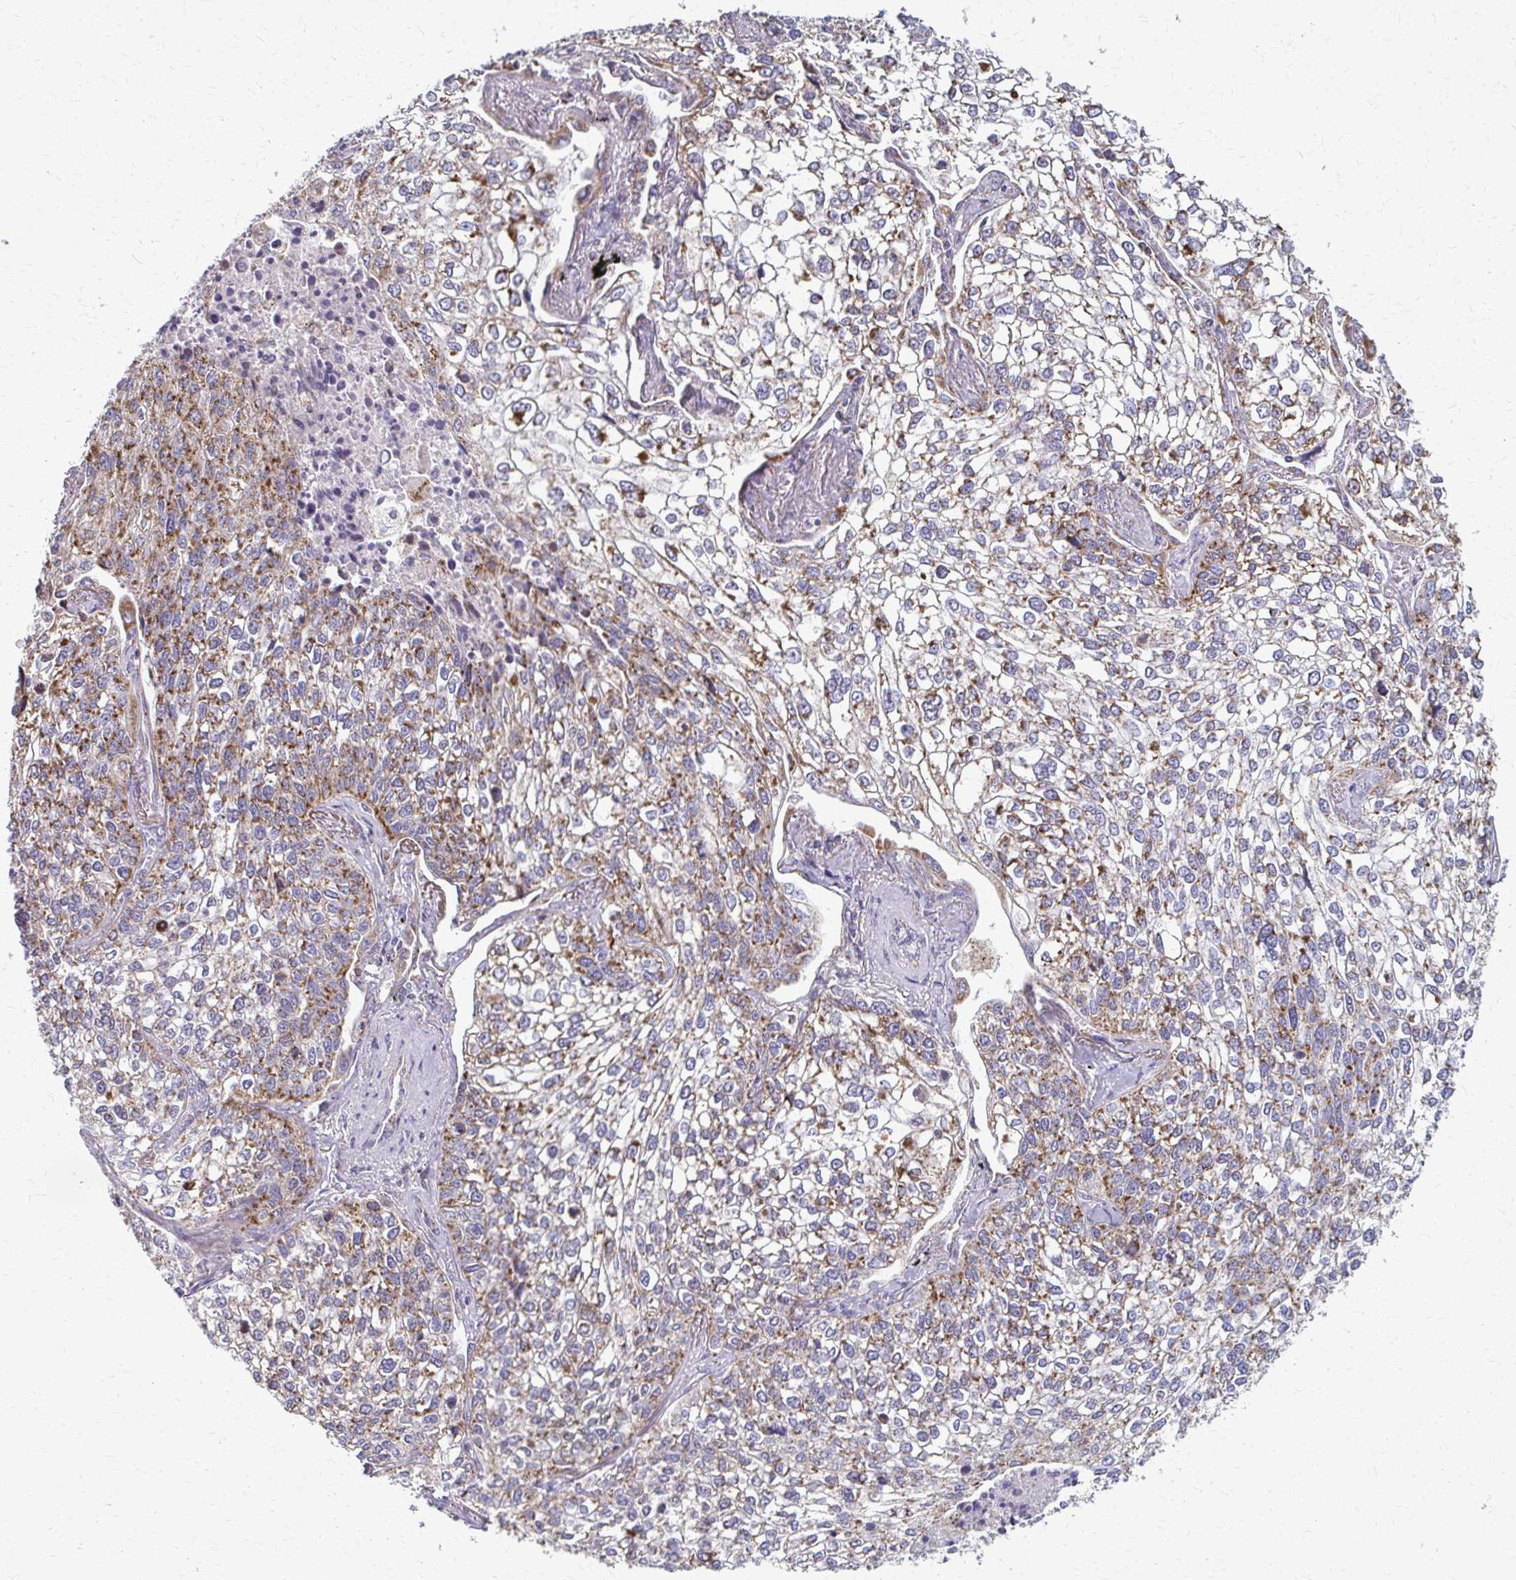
{"staining": {"intensity": "moderate", "quantity": "25%-75%", "location": "cytoplasmic/membranous"}, "tissue": "lung cancer", "cell_type": "Tumor cells", "image_type": "cancer", "snomed": [{"axis": "morphology", "description": "Squamous cell carcinoma, NOS"}, {"axis": "topography", "description": "Lung"}], "caption": "This image exhibits lung squamous cell carcinoma stained with IHC to label a protein in brown. The cytoplasmic/membranous of tumor cells show moderate positivity for the protein. Nuclei are counter-stained blue.", "gene": "TVP23A", "patient": {"sex": "male", "age": 74}}